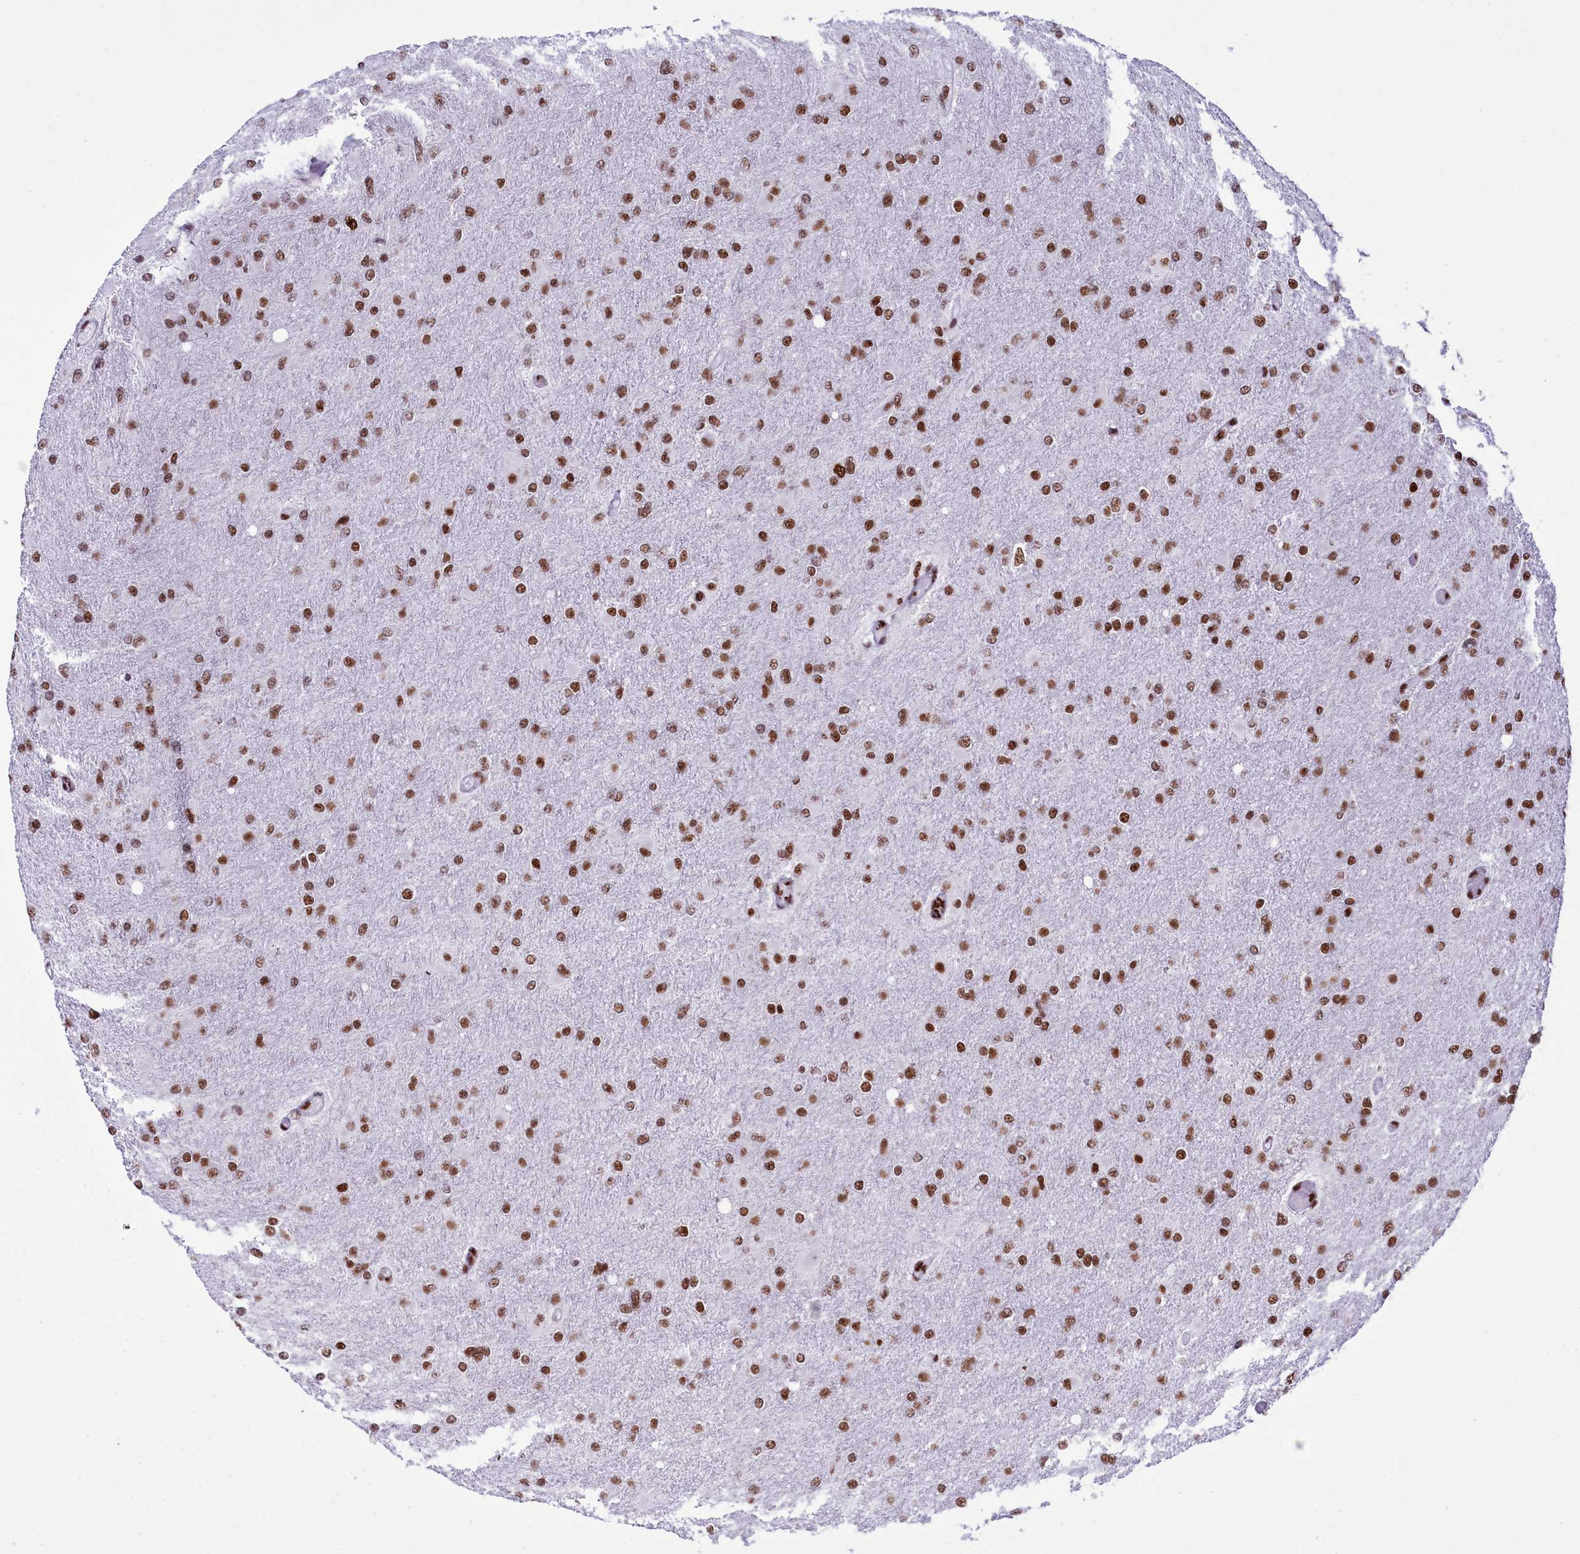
{"staining": {"intensity": "moderate", "quantity": ">75%", "location": "nuclear"}, "tissue": "glioma", "cell_type": "Tumor cells", "image_type": "cancer", "snomed": [{"axis": "morphology", "description": "Glioma, malignant, High grade"}, {"axis": "topography", "description": "Cerebral cortex"}], "caption": "Protein expression analysis of high-grade glioma (malignant) exhibits moderate nuclear expression in about >75% of tumor cells.", "gene": "RALY", "patient": {"sex": "female", "age": 36}}